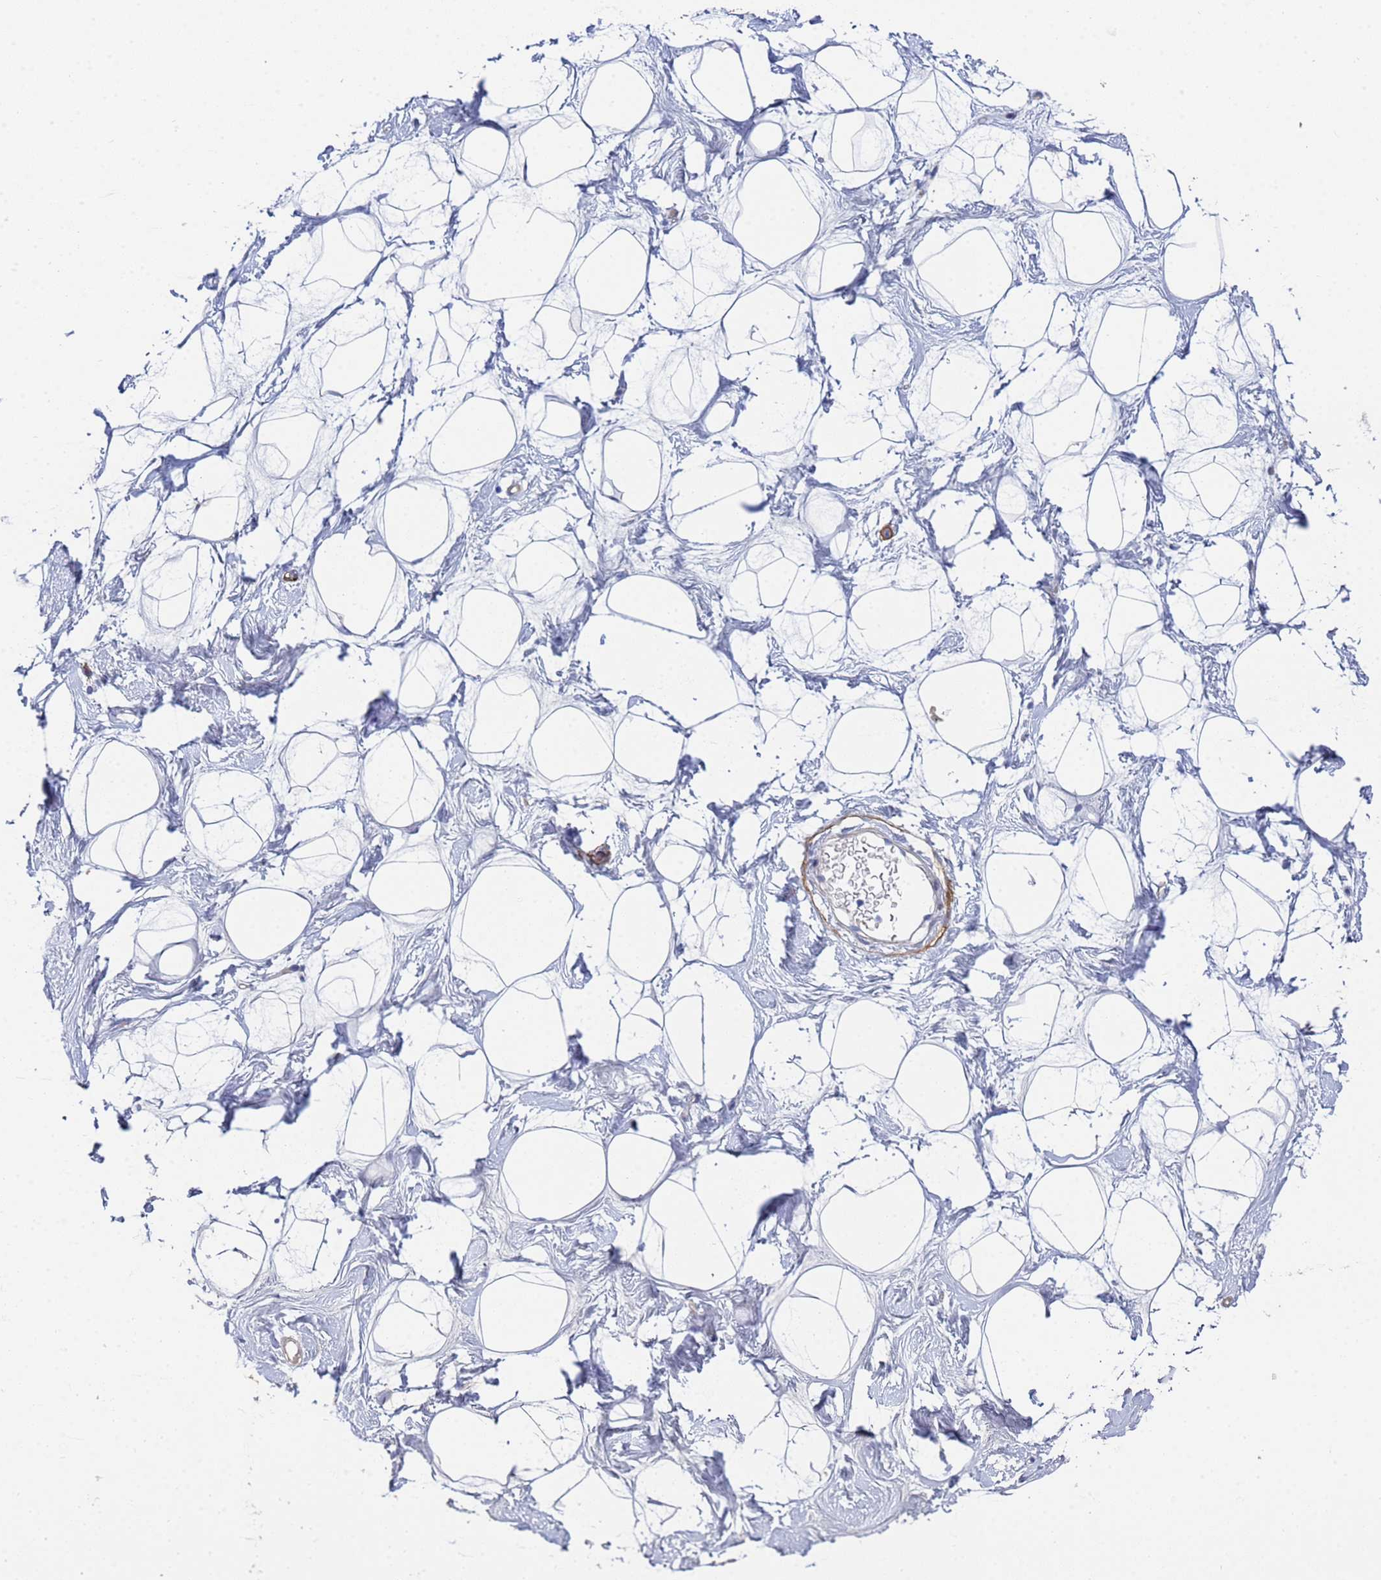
{"staining": {"intensity": "negative", "quantity": "none", "location": "none"}, "tissue": "breast", "cell_type": "Adipocytes", "image_type": "normal", "snomed": [{"axis": "morphology", "description": "Normal tissue, NOS"}, {"axis": "morphology", "description": "Adenoma, NOS"}, {"axis": "topography", "description": "Breast"}], "caption": "This micrograph is of benign breast stained with immunohistochemistry (IHC) to label a protein in brown with the nuclei are counter-stained blue. There is no staining in adipocytes.", "gene": "ABCA8", "patient": {"sex": "female", "age": 23}}